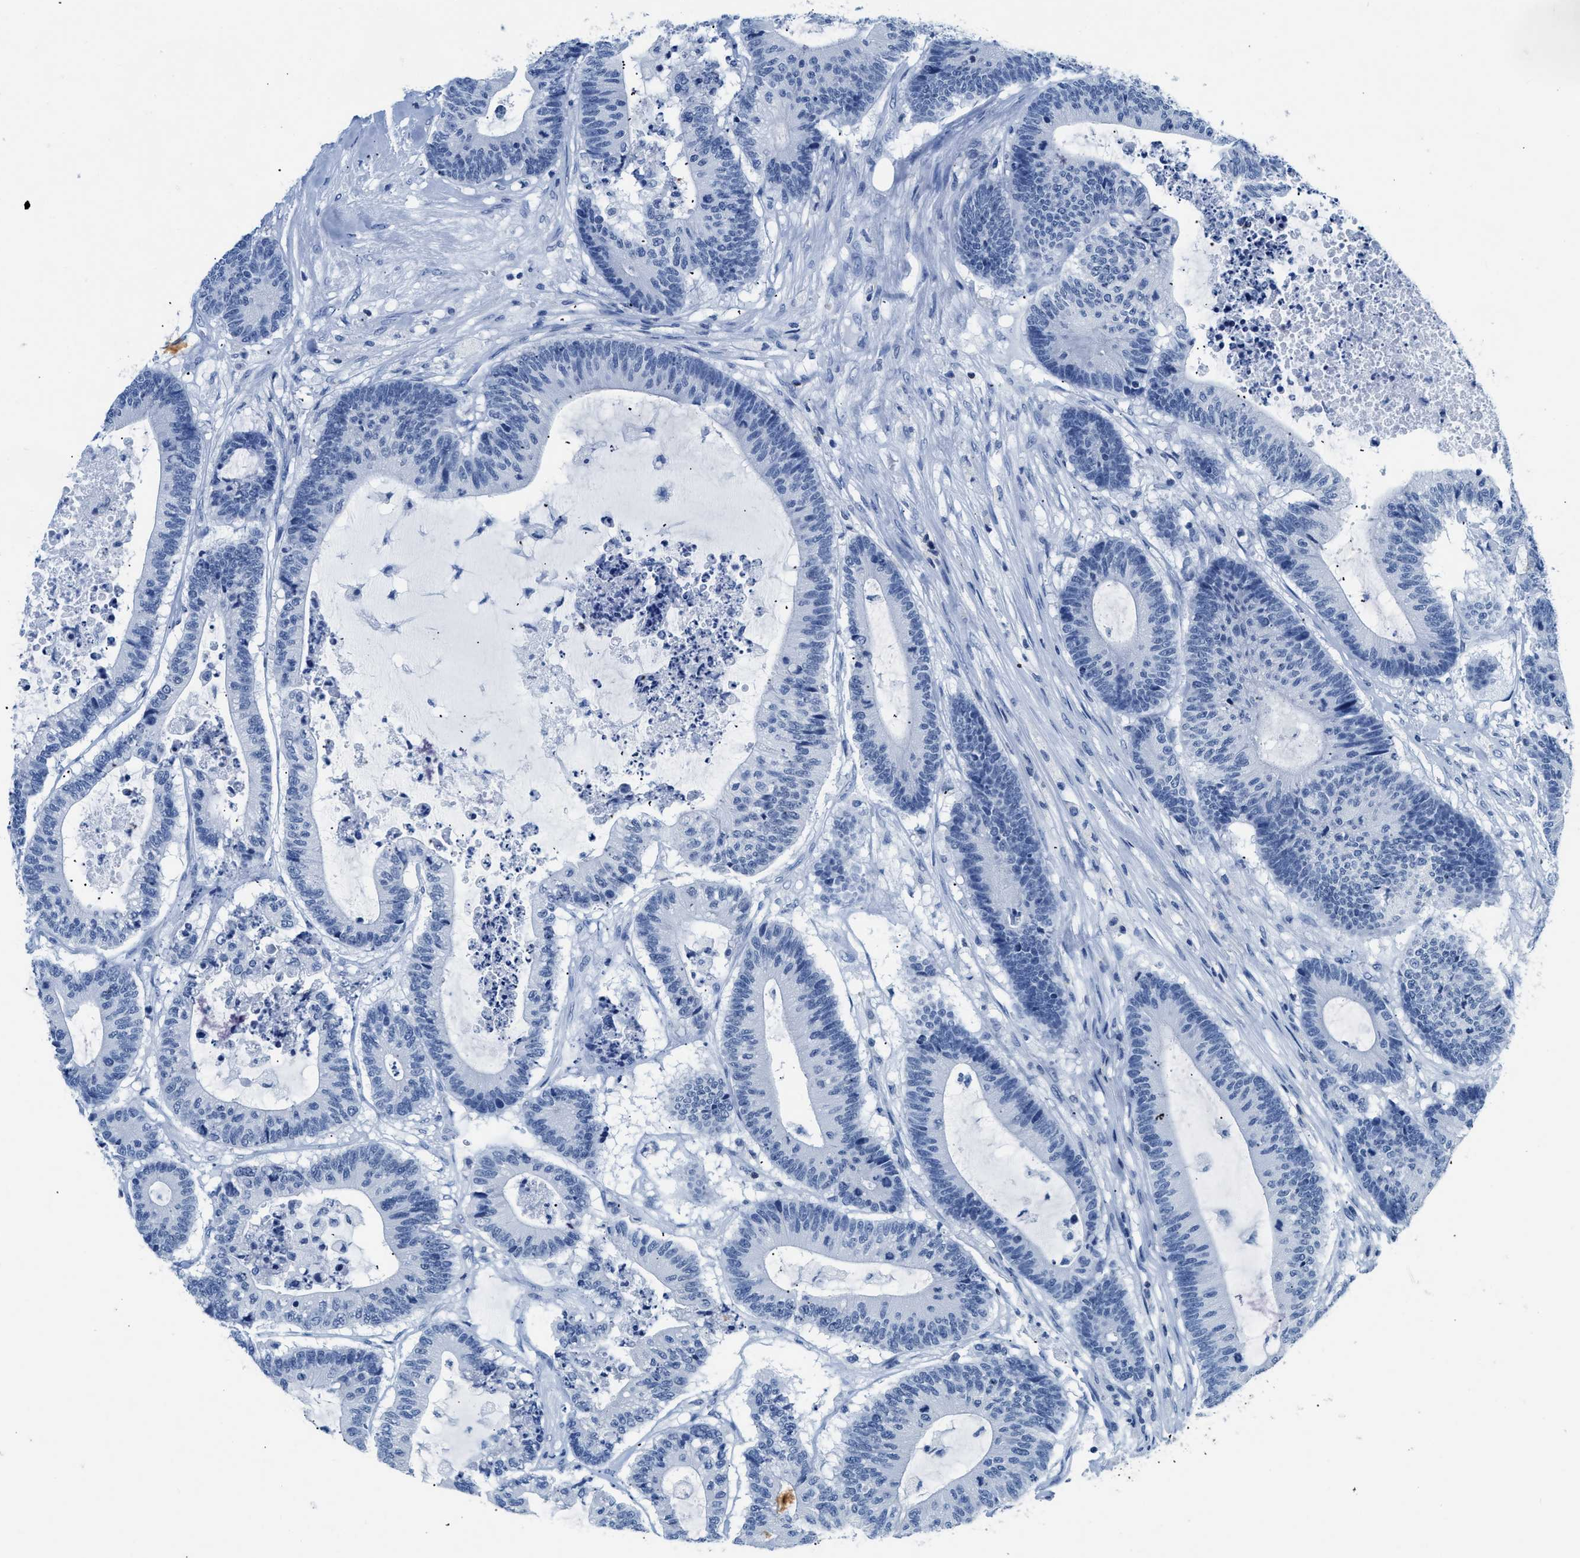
{"staining": {"intensity": "negative", "quantity": "none", "location": "none"}, "tissue": "colorectal cancer", "cell_type": "Tumor cells", "image_type": "cancer", "snomed": [{"axis": "morphology", "description": "Adenocarcinoma, NOS"}, {"axis": "topography", "description": "Colon"}], "caption": "This is a photomicrograph of immunohistochemistry (IHC) staining of colorectal cancer (adenocarcinoma), which shows no staining in tumor cells.", "gene": "NFATC2", "patient": {"sex": "female", "age": 84}}